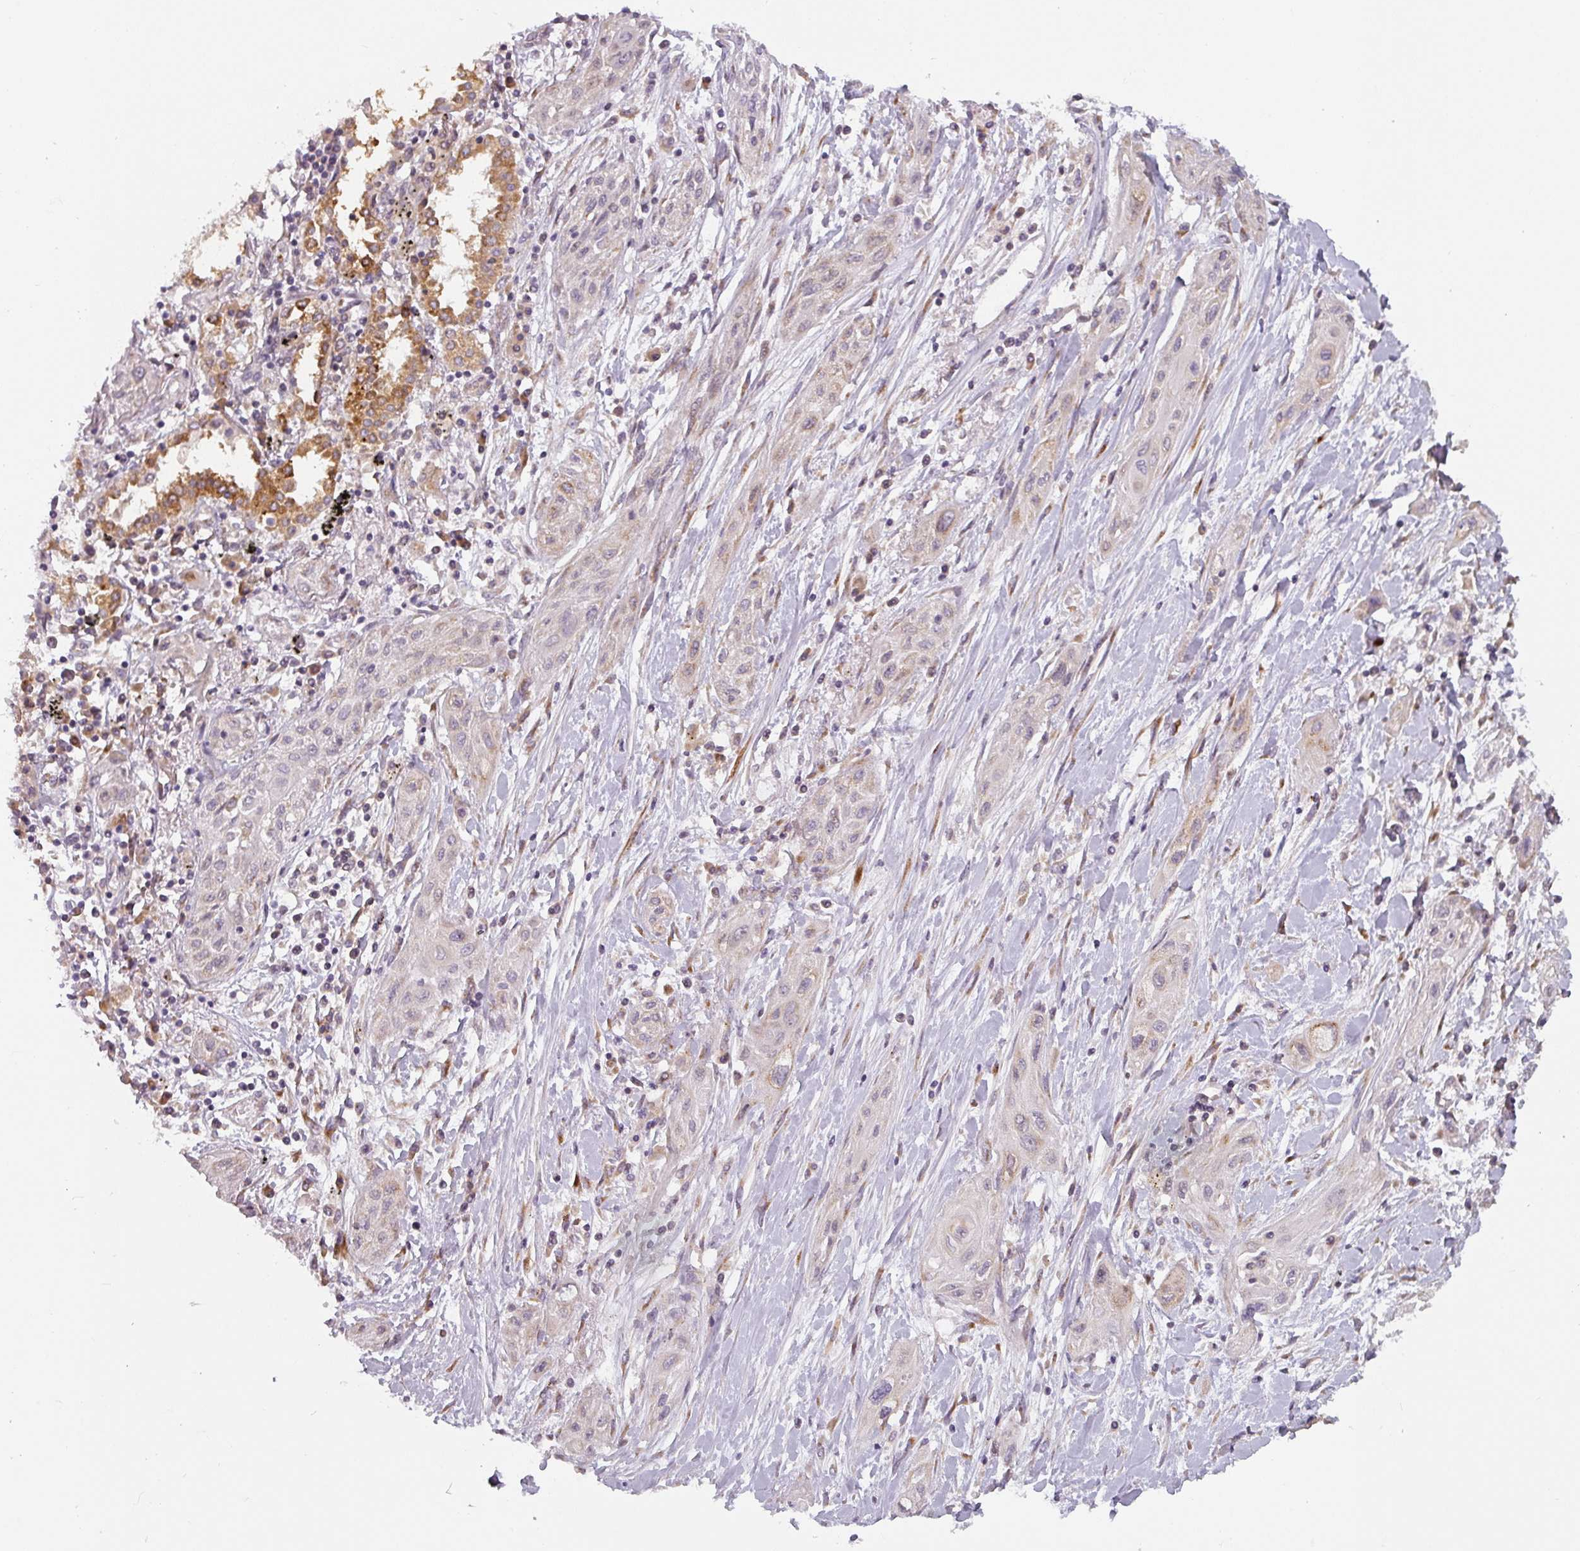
{"staining": {"intensity": "weak", "quantity": "<25%", "location": "cytoplasmic/membranous"}, "tissue": "lung cancer", "cell_type": "Tumor cells", "image_type": "cancer", "snomed": [{"axis": "morphology", "description": "Squamous cell carcinoma, NOS"}, {"axis": "topography", "description": "Lung"}], "caption": "The image exhibits no staining of tumor cells in lung cancer (squamous cell carcinoma).", "gene": "TAPT1", "patient": {"sex": "female", "age": 47}}